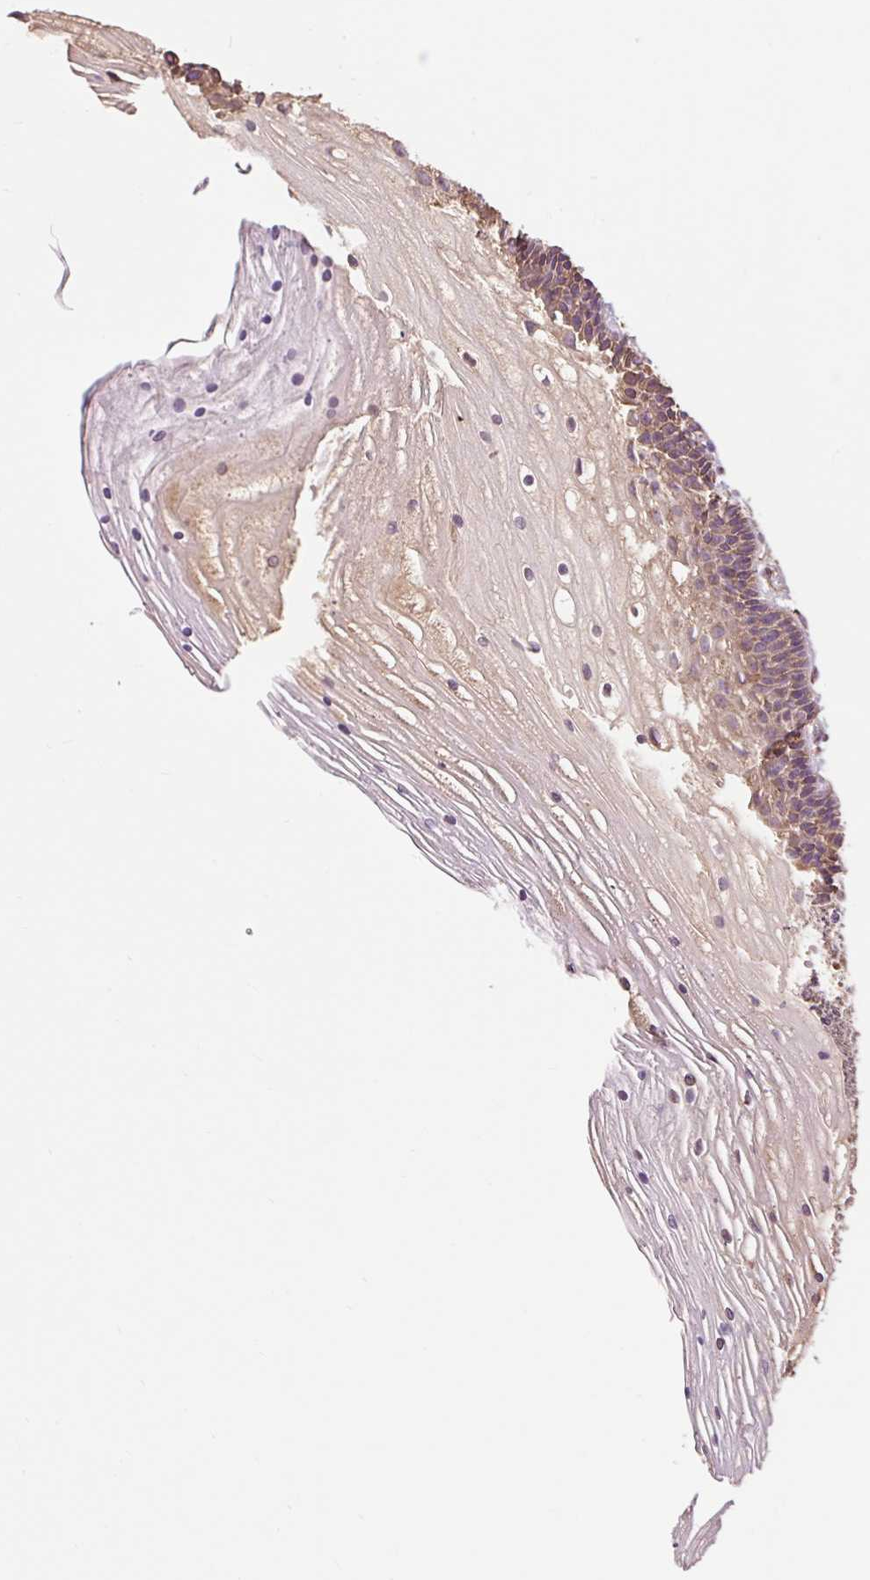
{"staining": {"intensity": "weak", "quantity": "<25%", "location": "cytoplasmic/membranous"}, "tissue": "cervix", "cell_type": "Glandular cells", "image_type": "normal", "snomed": [{"axis": "morphology", "description": "Normal tissue, NOS"}, {"axis": "topography", "description": "Cervix"}], "caption": "The histopathology image demonstrates no significant positivity in glandular cells of cervix. Nuclei are stained in blue.", "gene": "DESI1", "patient": {"sex": "female", "age": 36}}